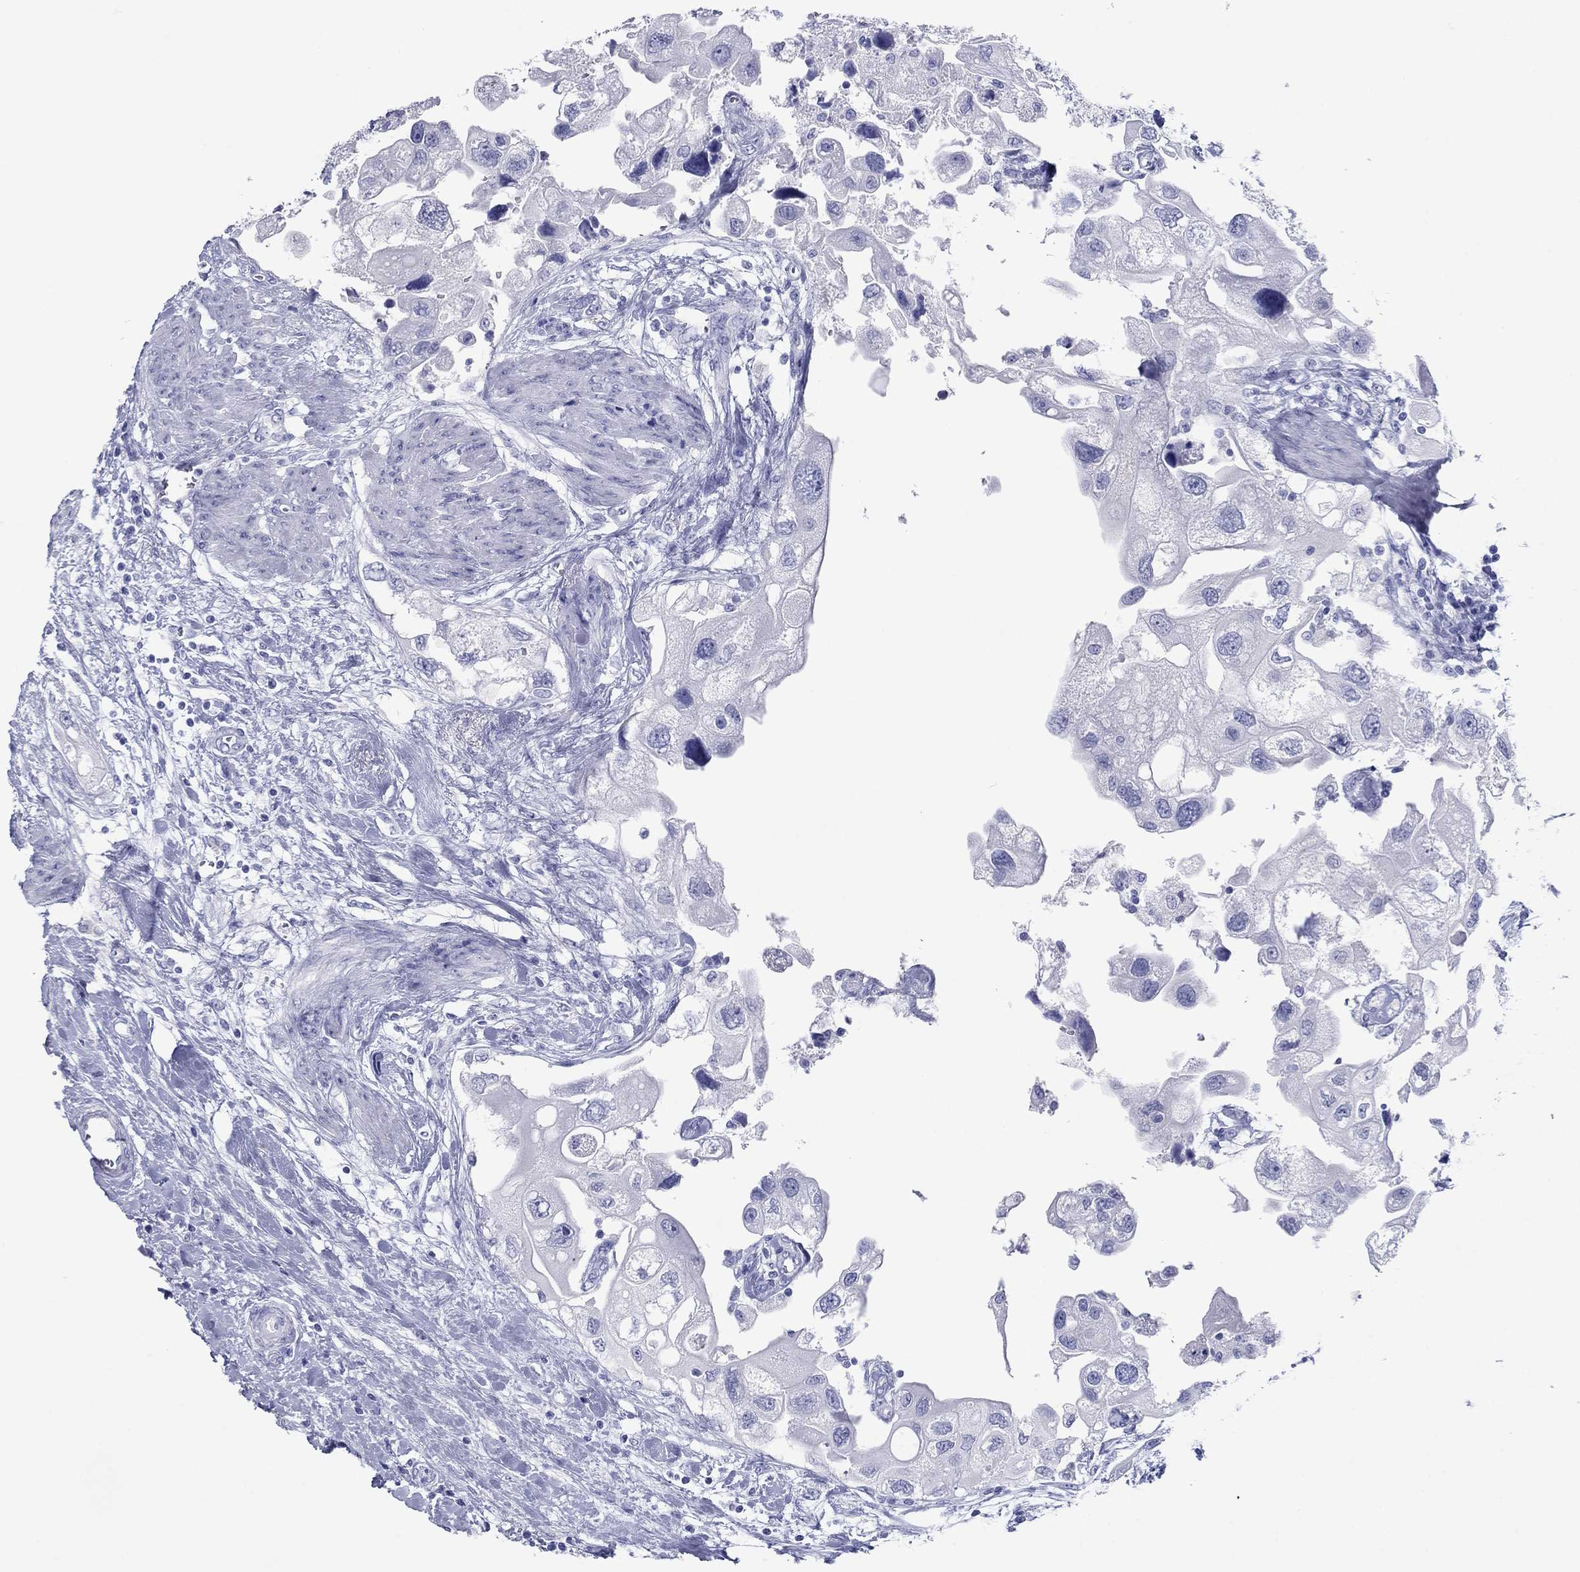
{"staining": {"intensity": "negative", "quantity": "none", "location": "none"}, "tissue": "urothelial cancer", "cell_type": "Tumor cells", "image_type": "cancer", "snomed": [{"axis": "morphology", "description": "Urothelial carcinoma, High grade"}, {"axis": "topography", "description": "Urinary bladder"}], "caption": "There is no significant positivity in tumor cells of high-grade urothelial carcinoma.", "gene": "ATP4A", "patient": {"sex": "male", "age": 59}}